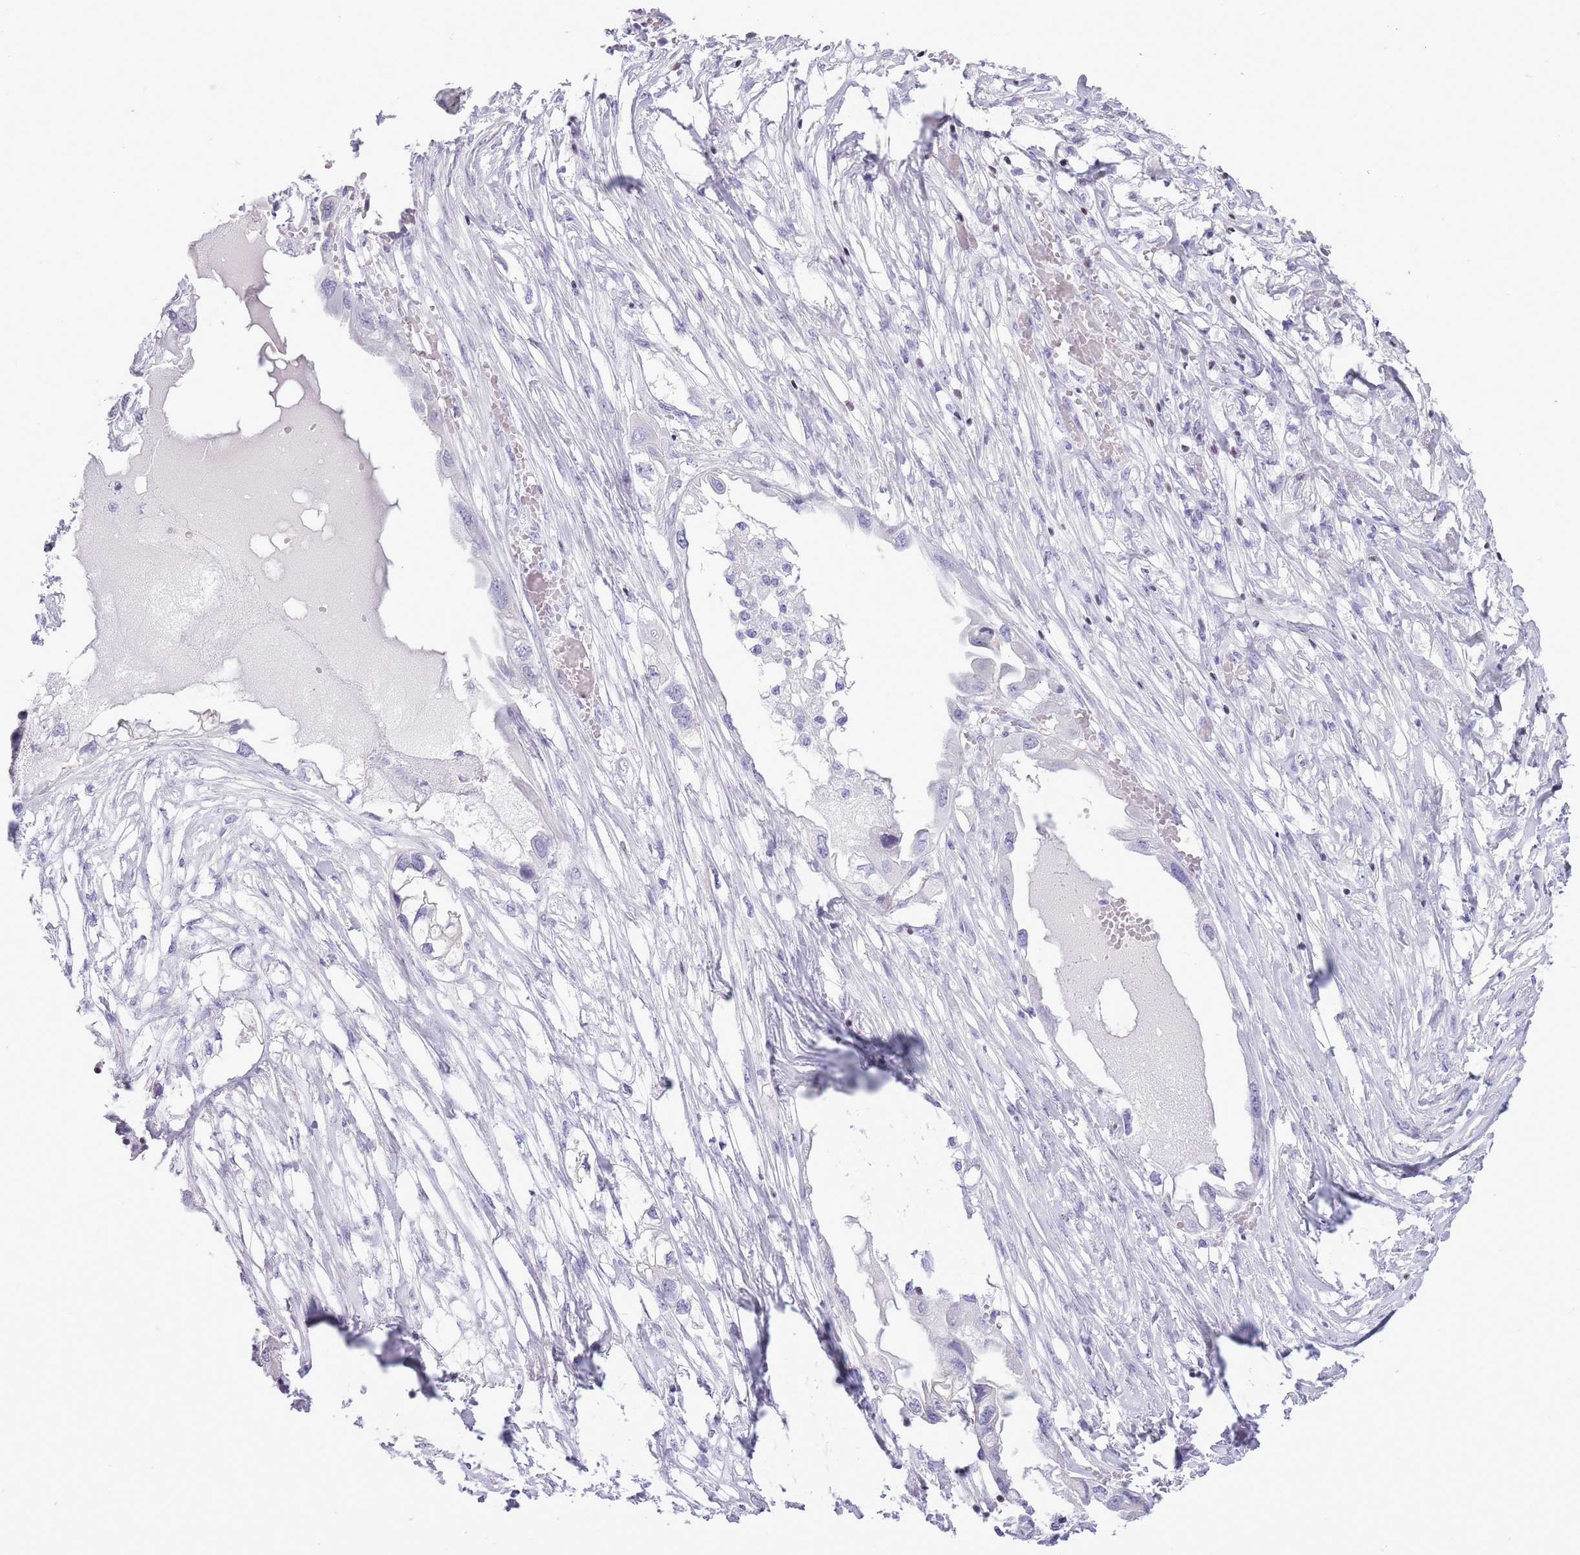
{"staining": {"intensity": "negative", "quantity": "none", "location": "none"}, "tissue": "endometrial cancer", "cell_type": "Tumor cells", "image_type": "cancer", "snomed": [{"axis": "morphology", "description": "Adenocarcinoma, NOS"}, {"axis": "morphology", "description": "Adenocarcinoma, metastatic, NOS"}, {"axis": "topography", "description": "Adipose tissue"}, {"axis": "topography", "description": "Endometrium"}], "caption": "Immunohistochemical staining of human endometrial adenocarcinoma displays no significant staining in tumor cells.", "gene": "BCL11B", "patient": {"sex": "female", "age": 67}}